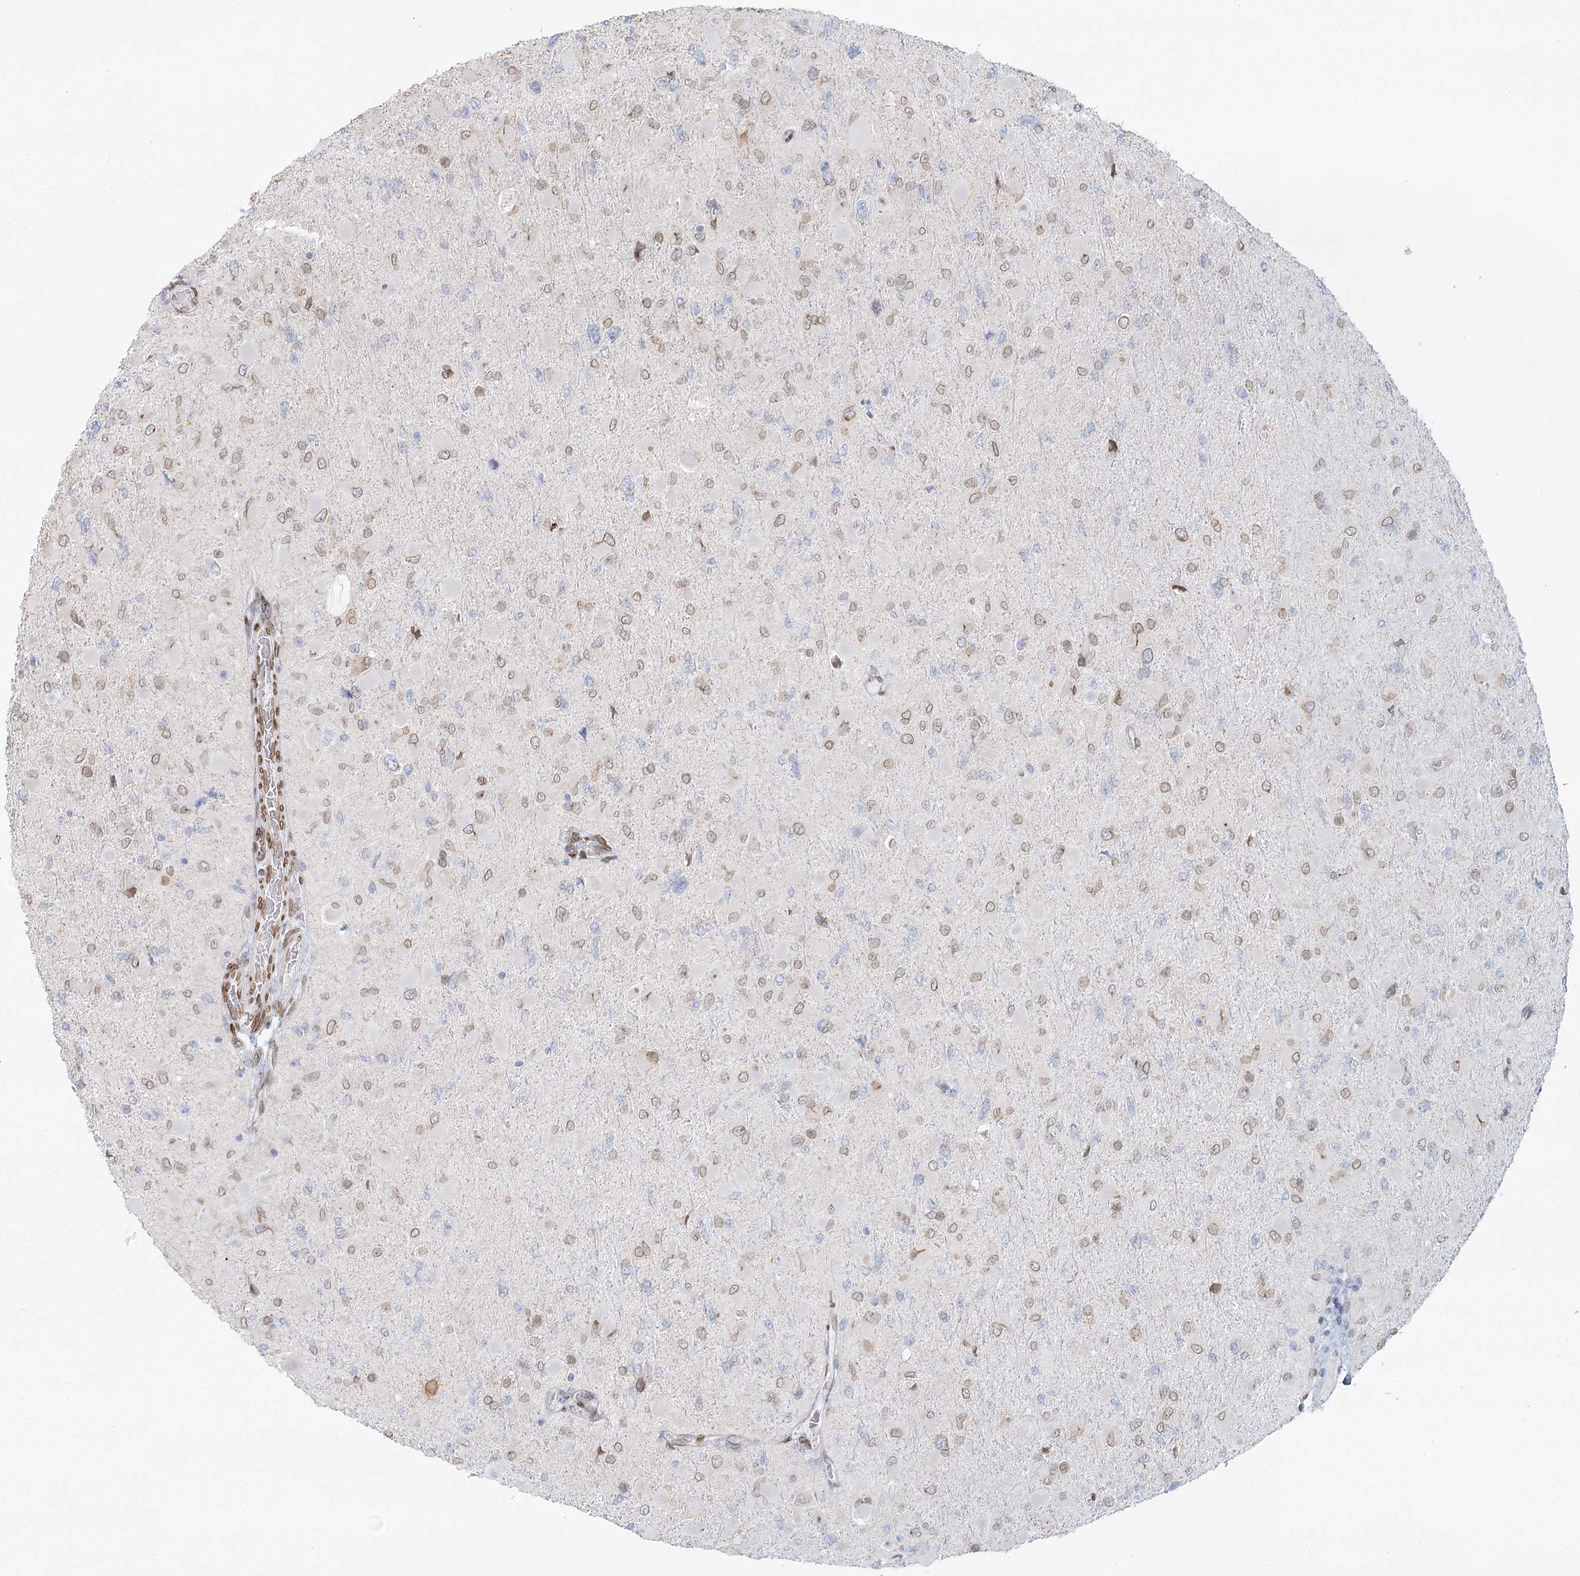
{"staining": {"intensity": "weak", "quantity": "25%-75%", "location": "cytoplasmic/membranous,nuclear"}, "tissue": "glioma", "cell_type": "Tumor cells", "image_type": "cancer", "snomed": [{"axis": "morphology", "description": "Glioma, malignant, High grade"}, {"axis": "topography", "description": "Cerebral cortex"}], "caption": "IHC staining of malignant high-grade glioma, which displays low levels of weak cytoplasmic/membranous and nuclear expression in about 25%-75% of tumor cells indicating weak cytoplasmic/membranous and nuclear protein staining. The staining was performed using DAB (3,3'-diaminobenzidine) (brown) for protein detection and nuclei were counterstained in hematoxylin (blue).", "gene": "VWA5A", "patient": {"sex": "female", "age": 36}}